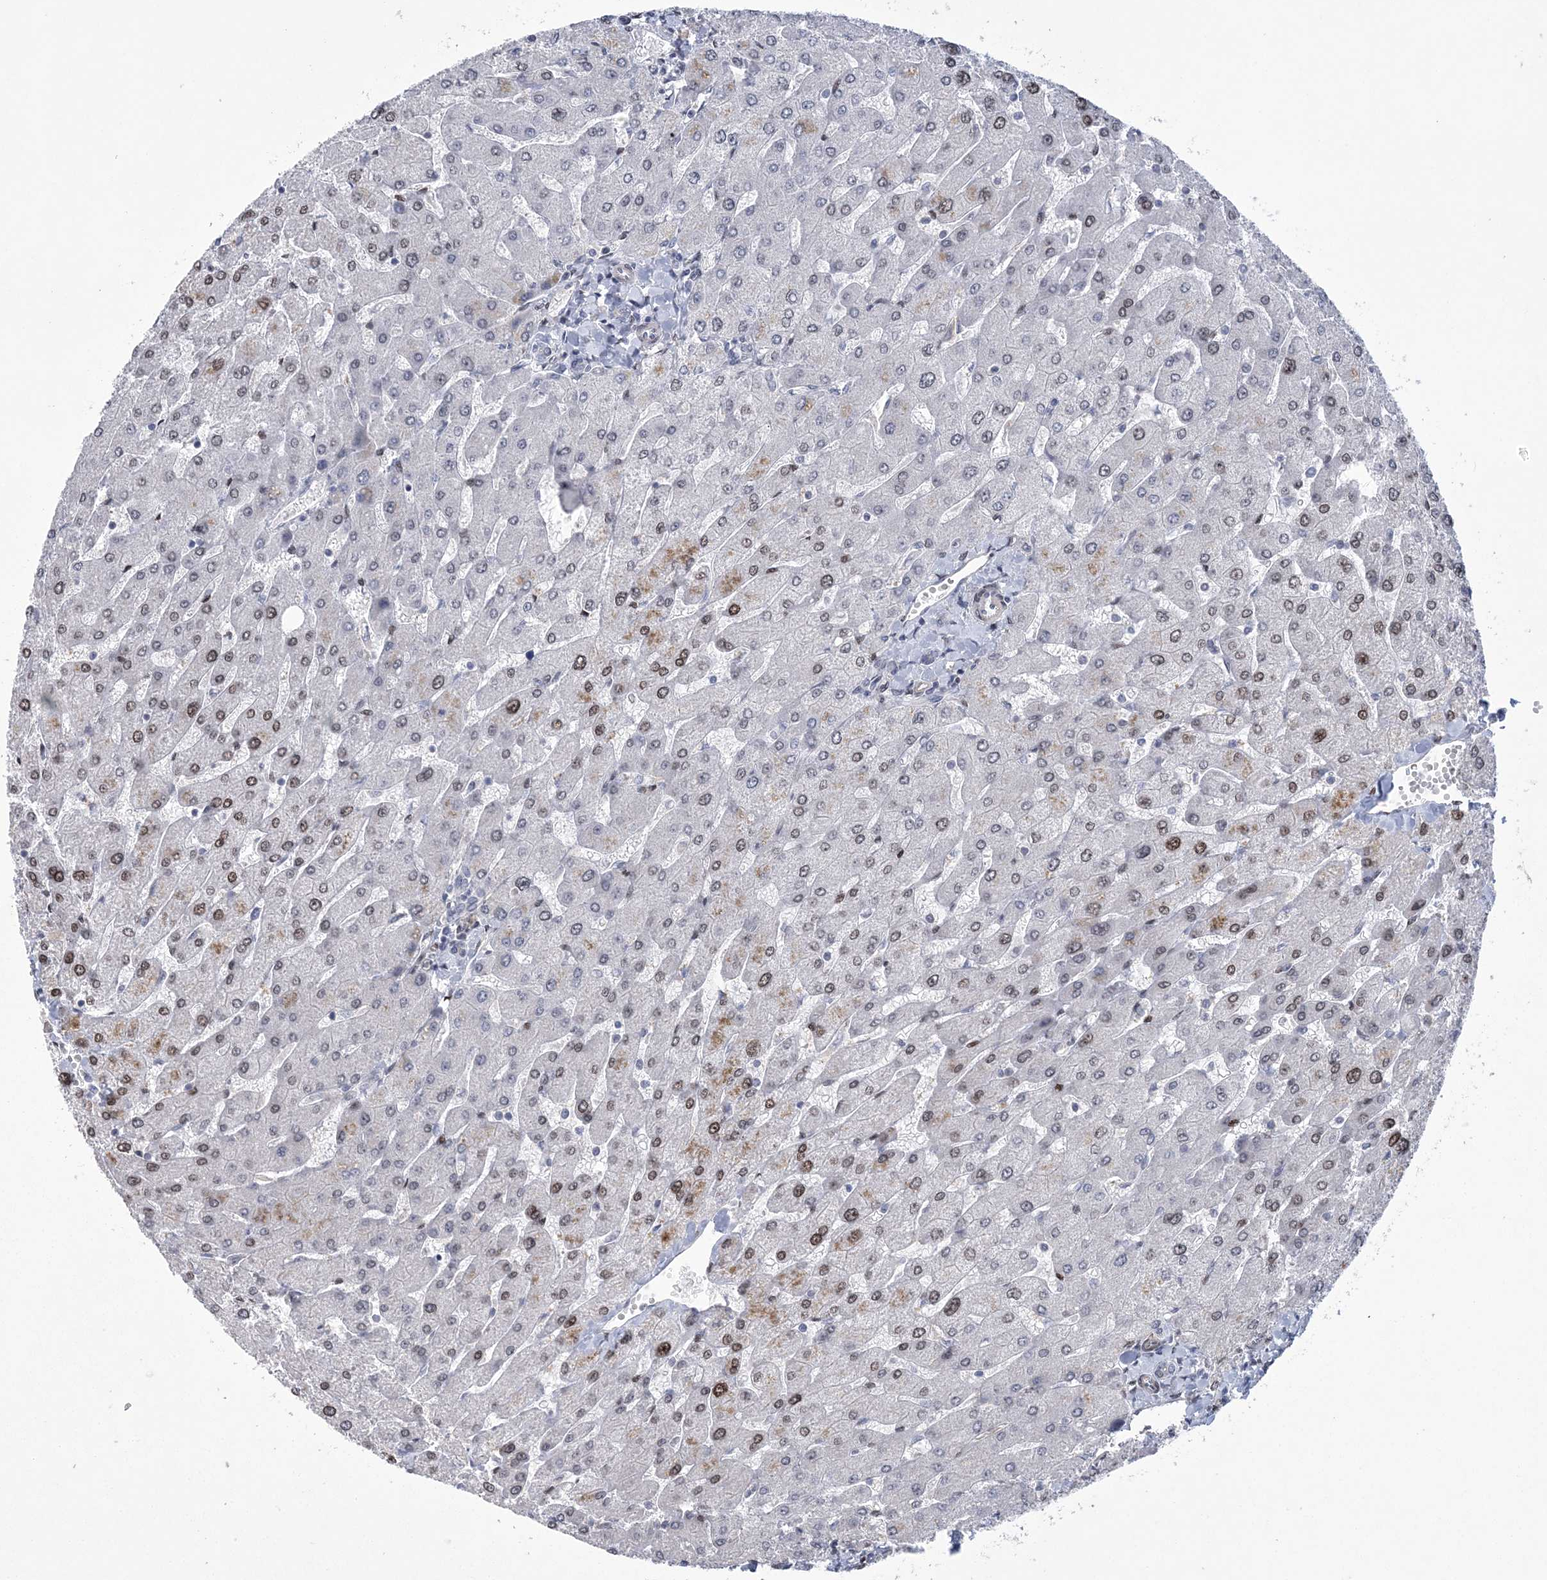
{"staining": {"intensity": "negative", "quantity": "none", "location": "none"}, "tissue": "liver", "cell_type": "Cholangiocytes", "image_type": "normal", "snomed": [{"axis": "morphology", "description": "Normal tissue, NOS"}, {"axis": "topography", "description": "Liver"}], "caption": "DAB (3,3'-diaminobenzidine) immunohistochemical staining of benign liver demonstrates no significant expression in cholangiocytes.", "gene": "HOMEZ", "patient": {"sex": "male", "age": 55}}